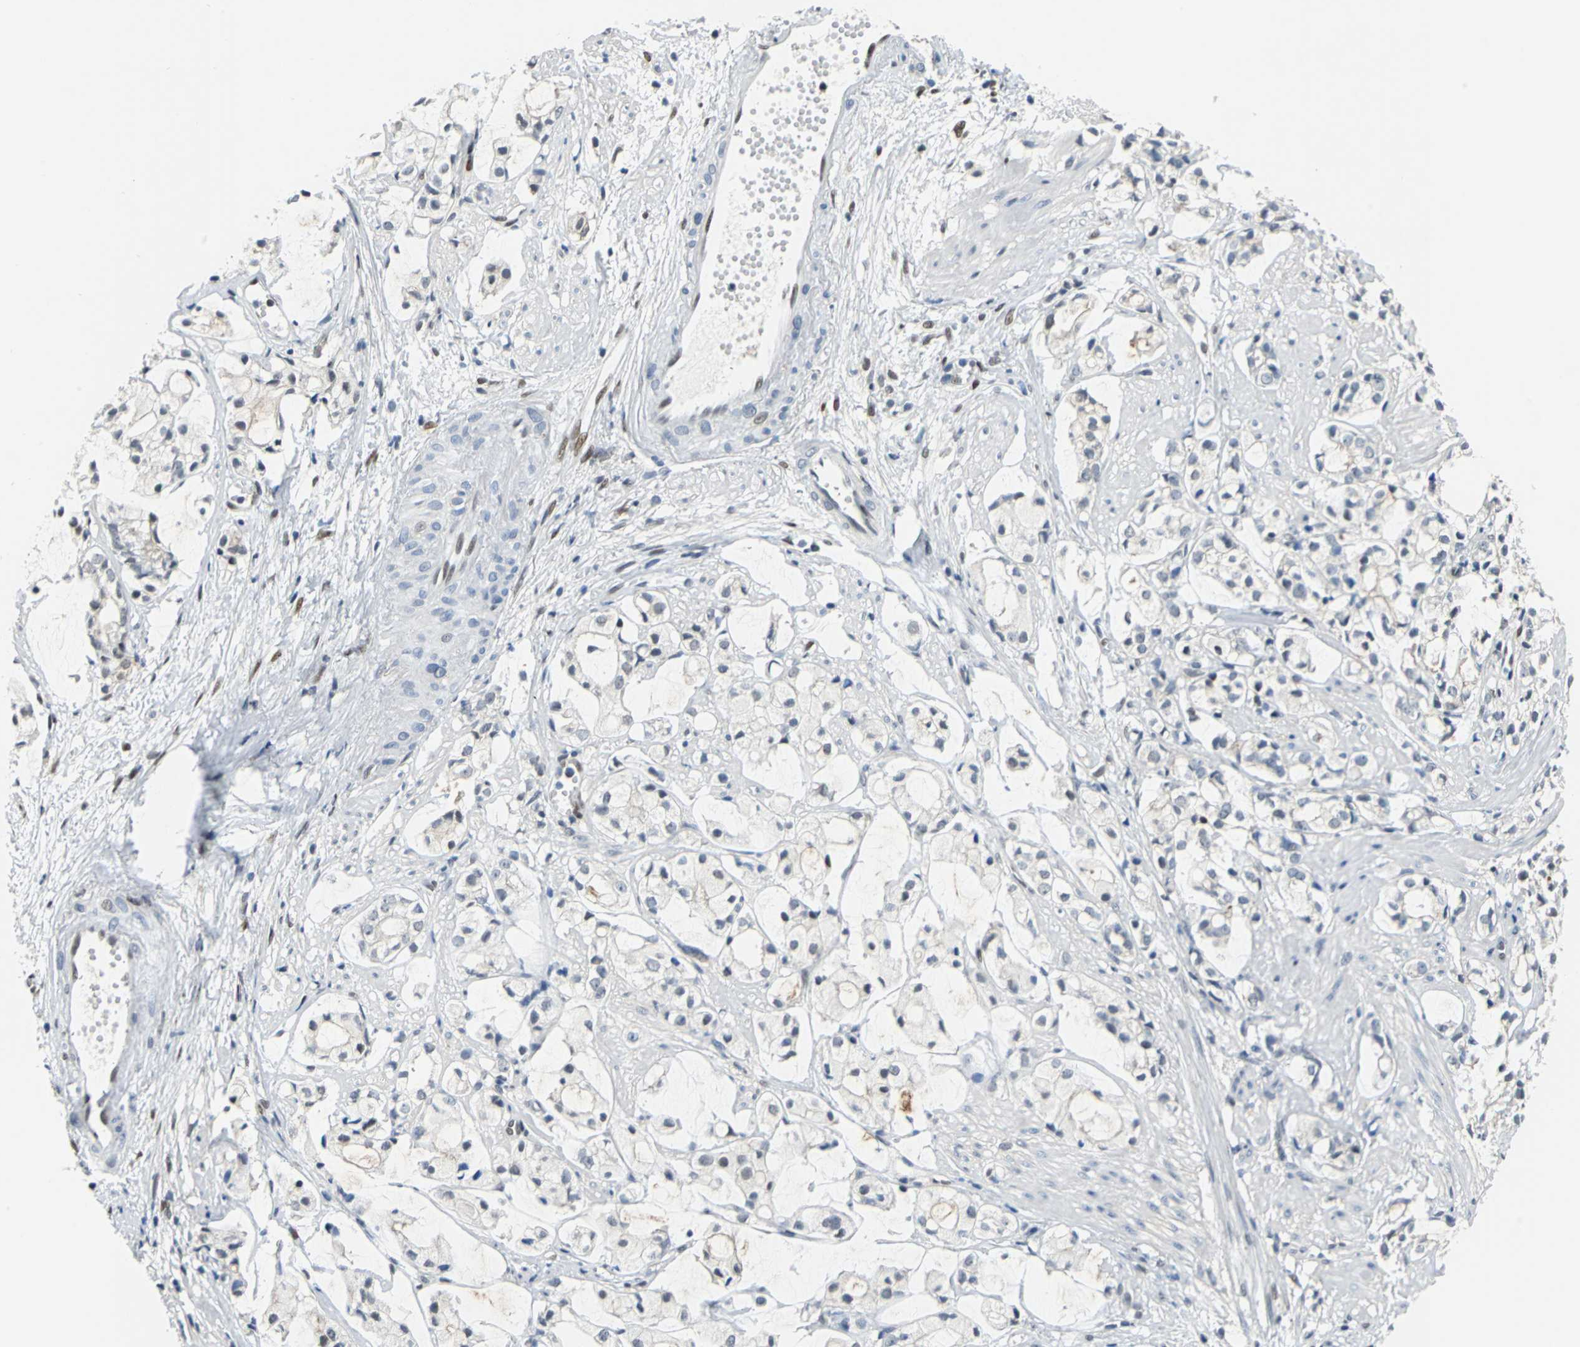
{"staining": {"intensity": "negative", "quantity": "none", "location": "none"}, "tissue": "prostate cancer", "cell_type": "Tumor cells", "image_type": "cancer", "snomed": [{"axis": "morphology", "description": "Adenocarcinoma, High grade"}, {"axis": "topography", "description": "Prostate"}], "caption": "Immunohistochemistry (IHC) image of human adenocarcinoma (high-grade) (prostate) stained for a protein (brown), which reveals no staining in tumor cells.", "gene": "HCFC2", "patient": {"sex": "male", "age": 85}}